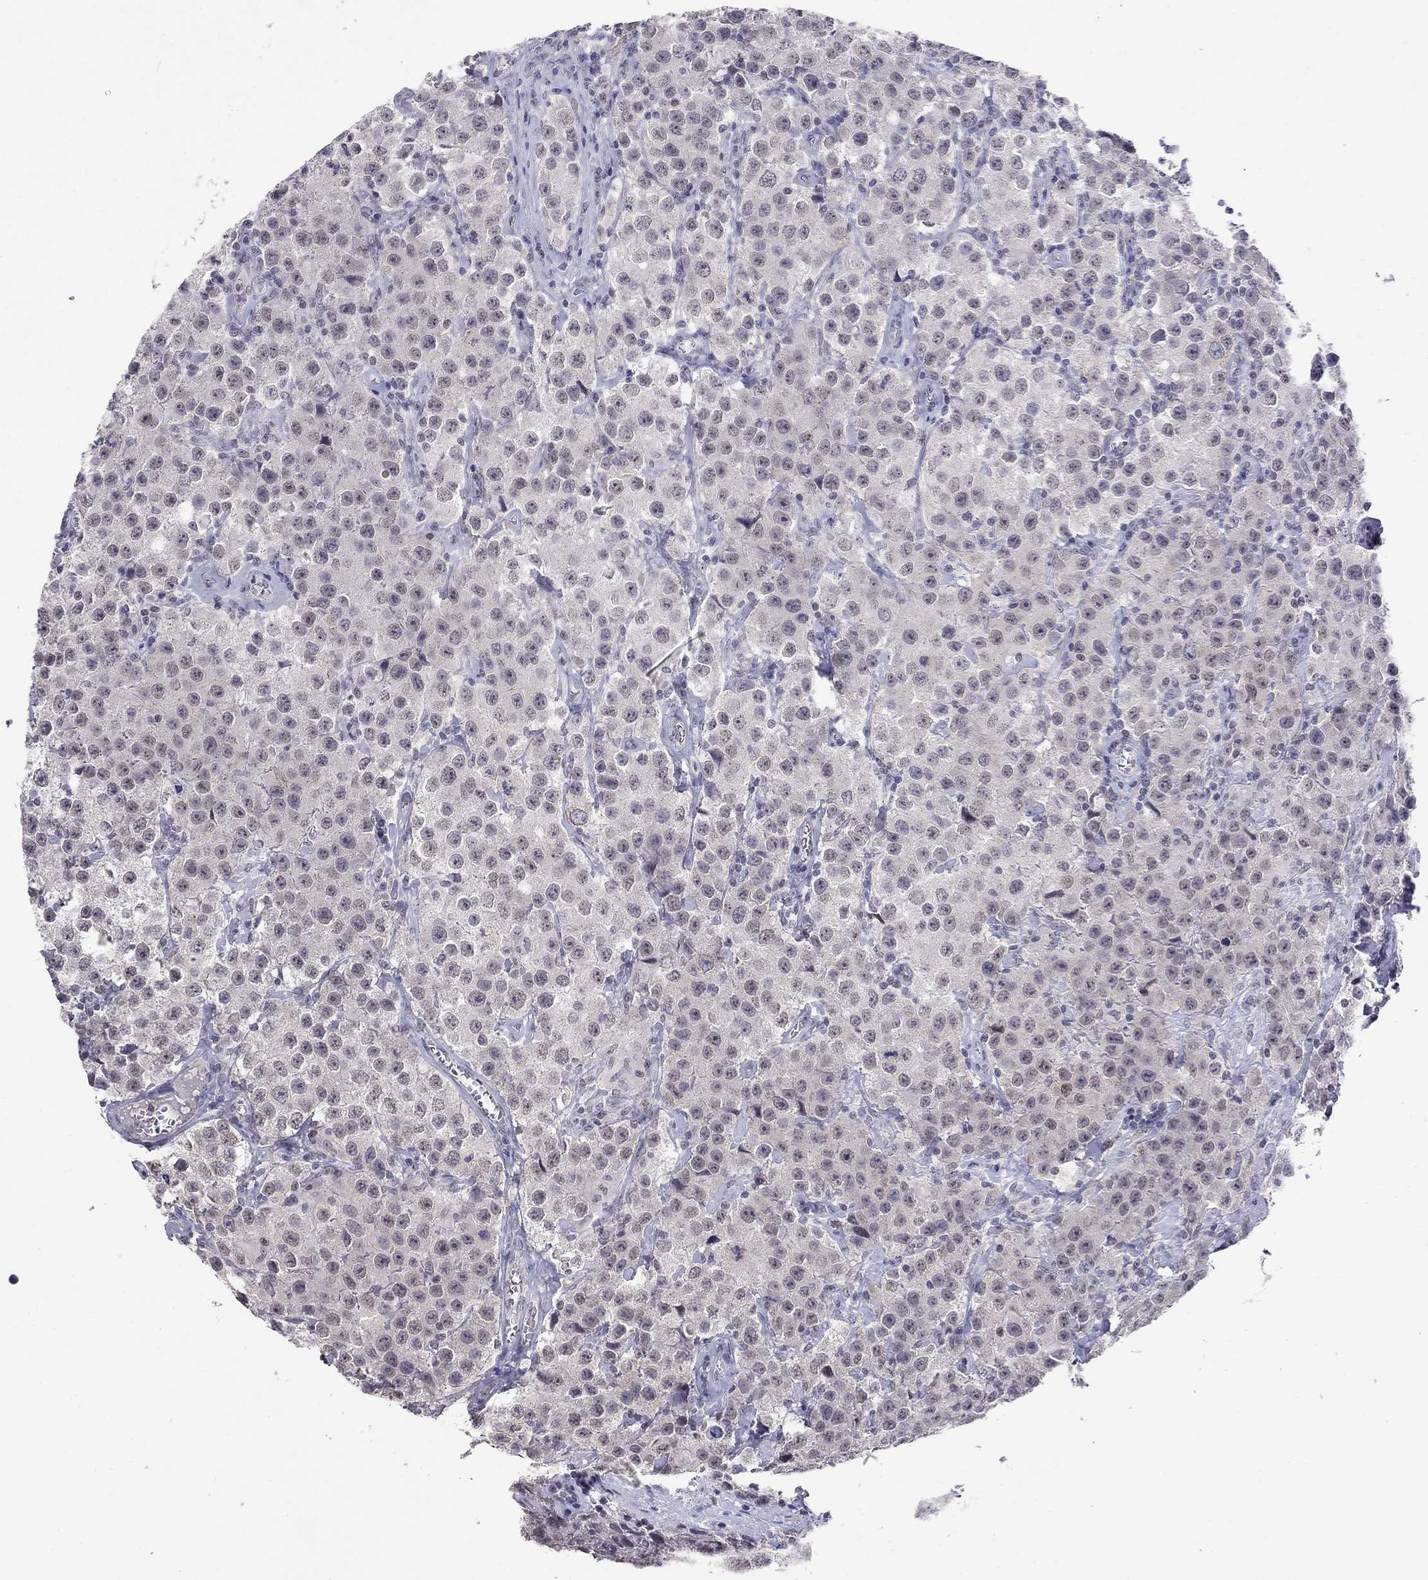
{"staining": {"intensity": "negative", "quantity": "none", "location": "none"}, "tissue": "testis cancer", "cell_type": "Tumor cells", "image_type": "cancer", "snomed": [{"axis": "morphology", "description": "Seminoma, NOS"}, {"axis": "topography", "description": "Testis"}], "caption": "Immunohistochemical staining of human testis cancer (seminoma) displays no significant expression in tumor cells.", "gene": "WNK3", "patient": {"sex": "male", "age": 52}}